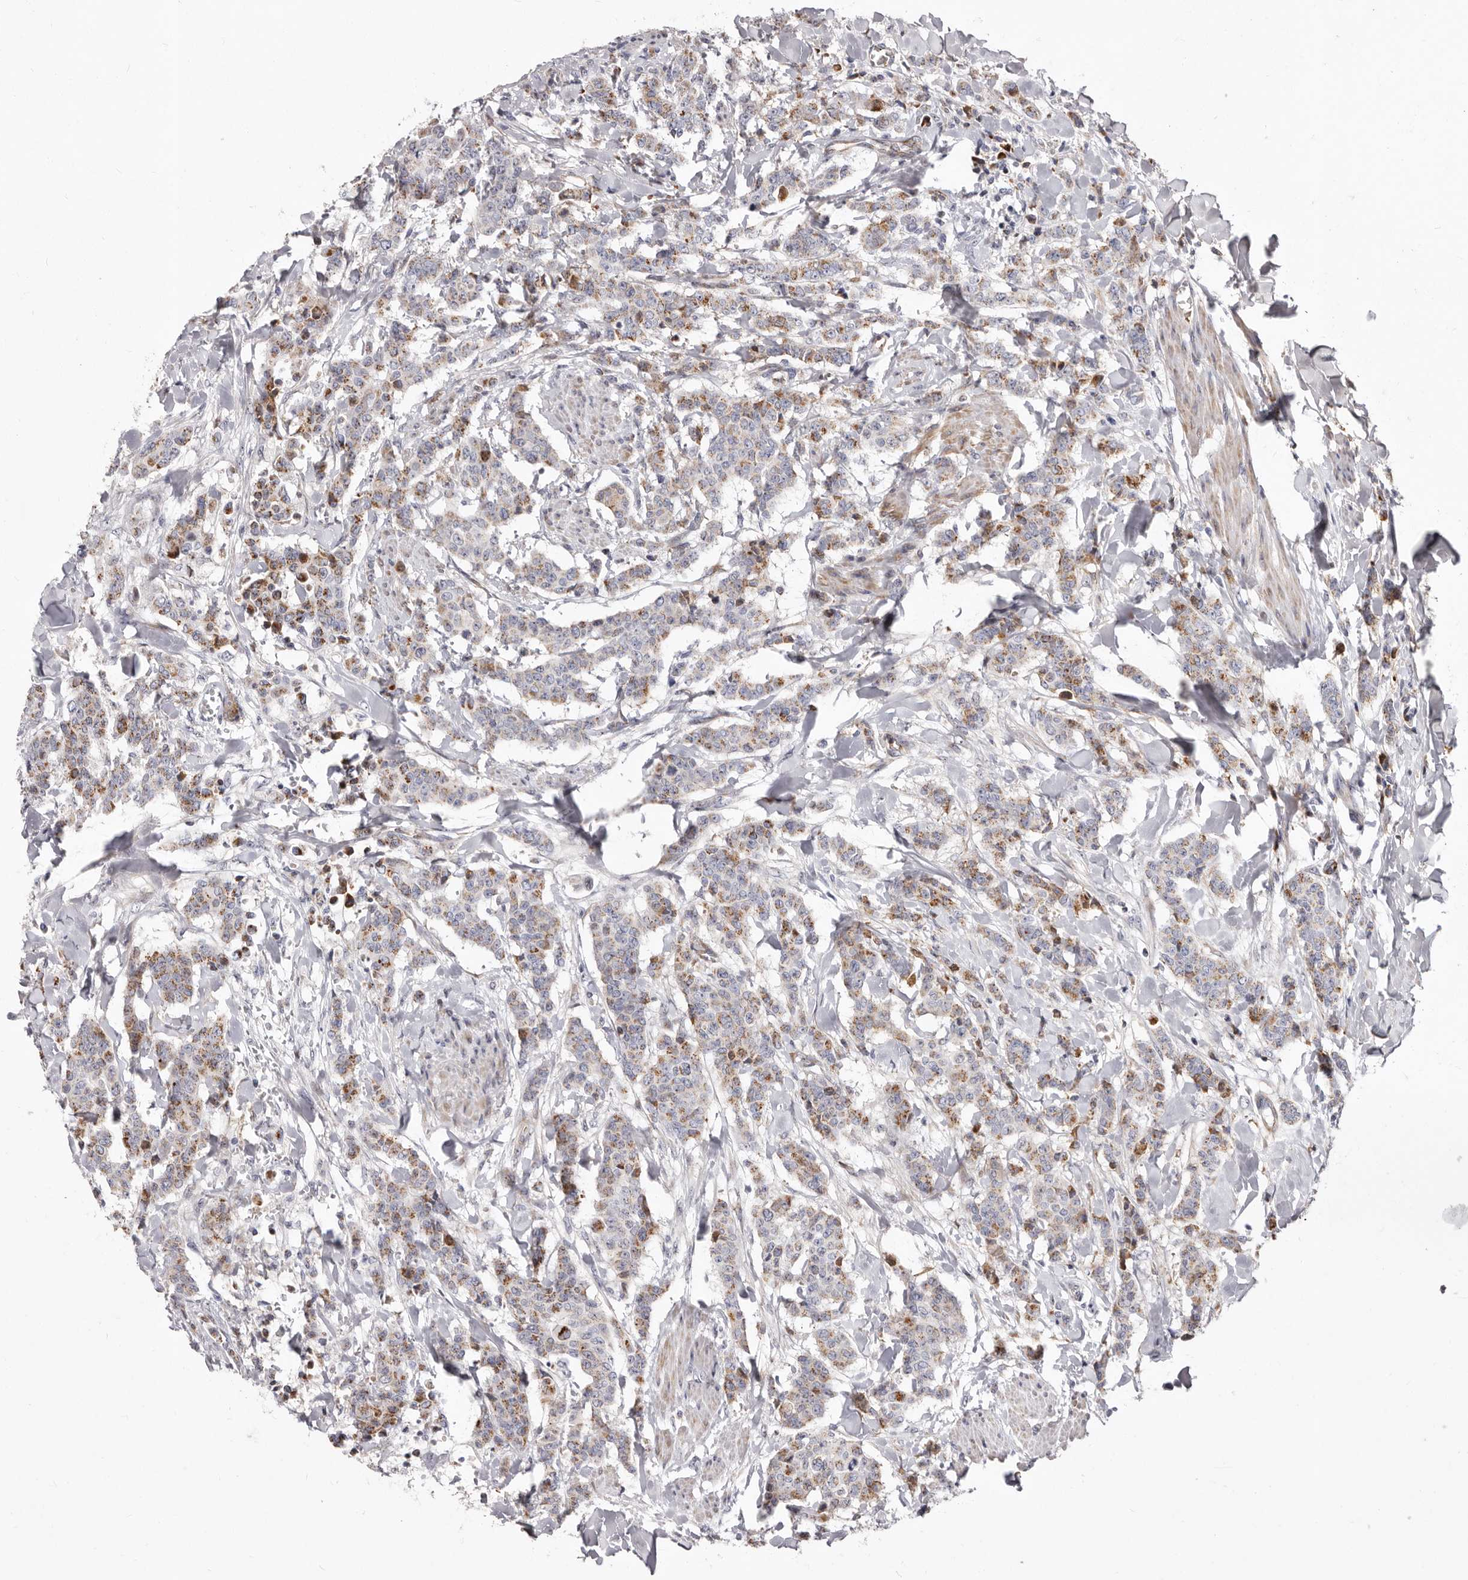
{"staining": {"intensity": "moderate", "quantity": ">75%", "location": "cytoplasmic/membranous"}, "tissue": "breast cancer", "cell_type": "Tumor cells", "image_type": "cancer", "snomed": [{"axis": "morphology", "description": "Duct carcinoma"}, {"axis": "topography", "description": "Breast"}], "caption": "This micrograph displays breast invasive ductal carcinoma stained with IHC to label a protein in brown. The cytoplasmic/membranous of tumor cells show moderate positivity for the protein. Nuclei are counter-stained blue.", "gene": "NUBPL", "patient": {"sex": "female", "age": 40}}